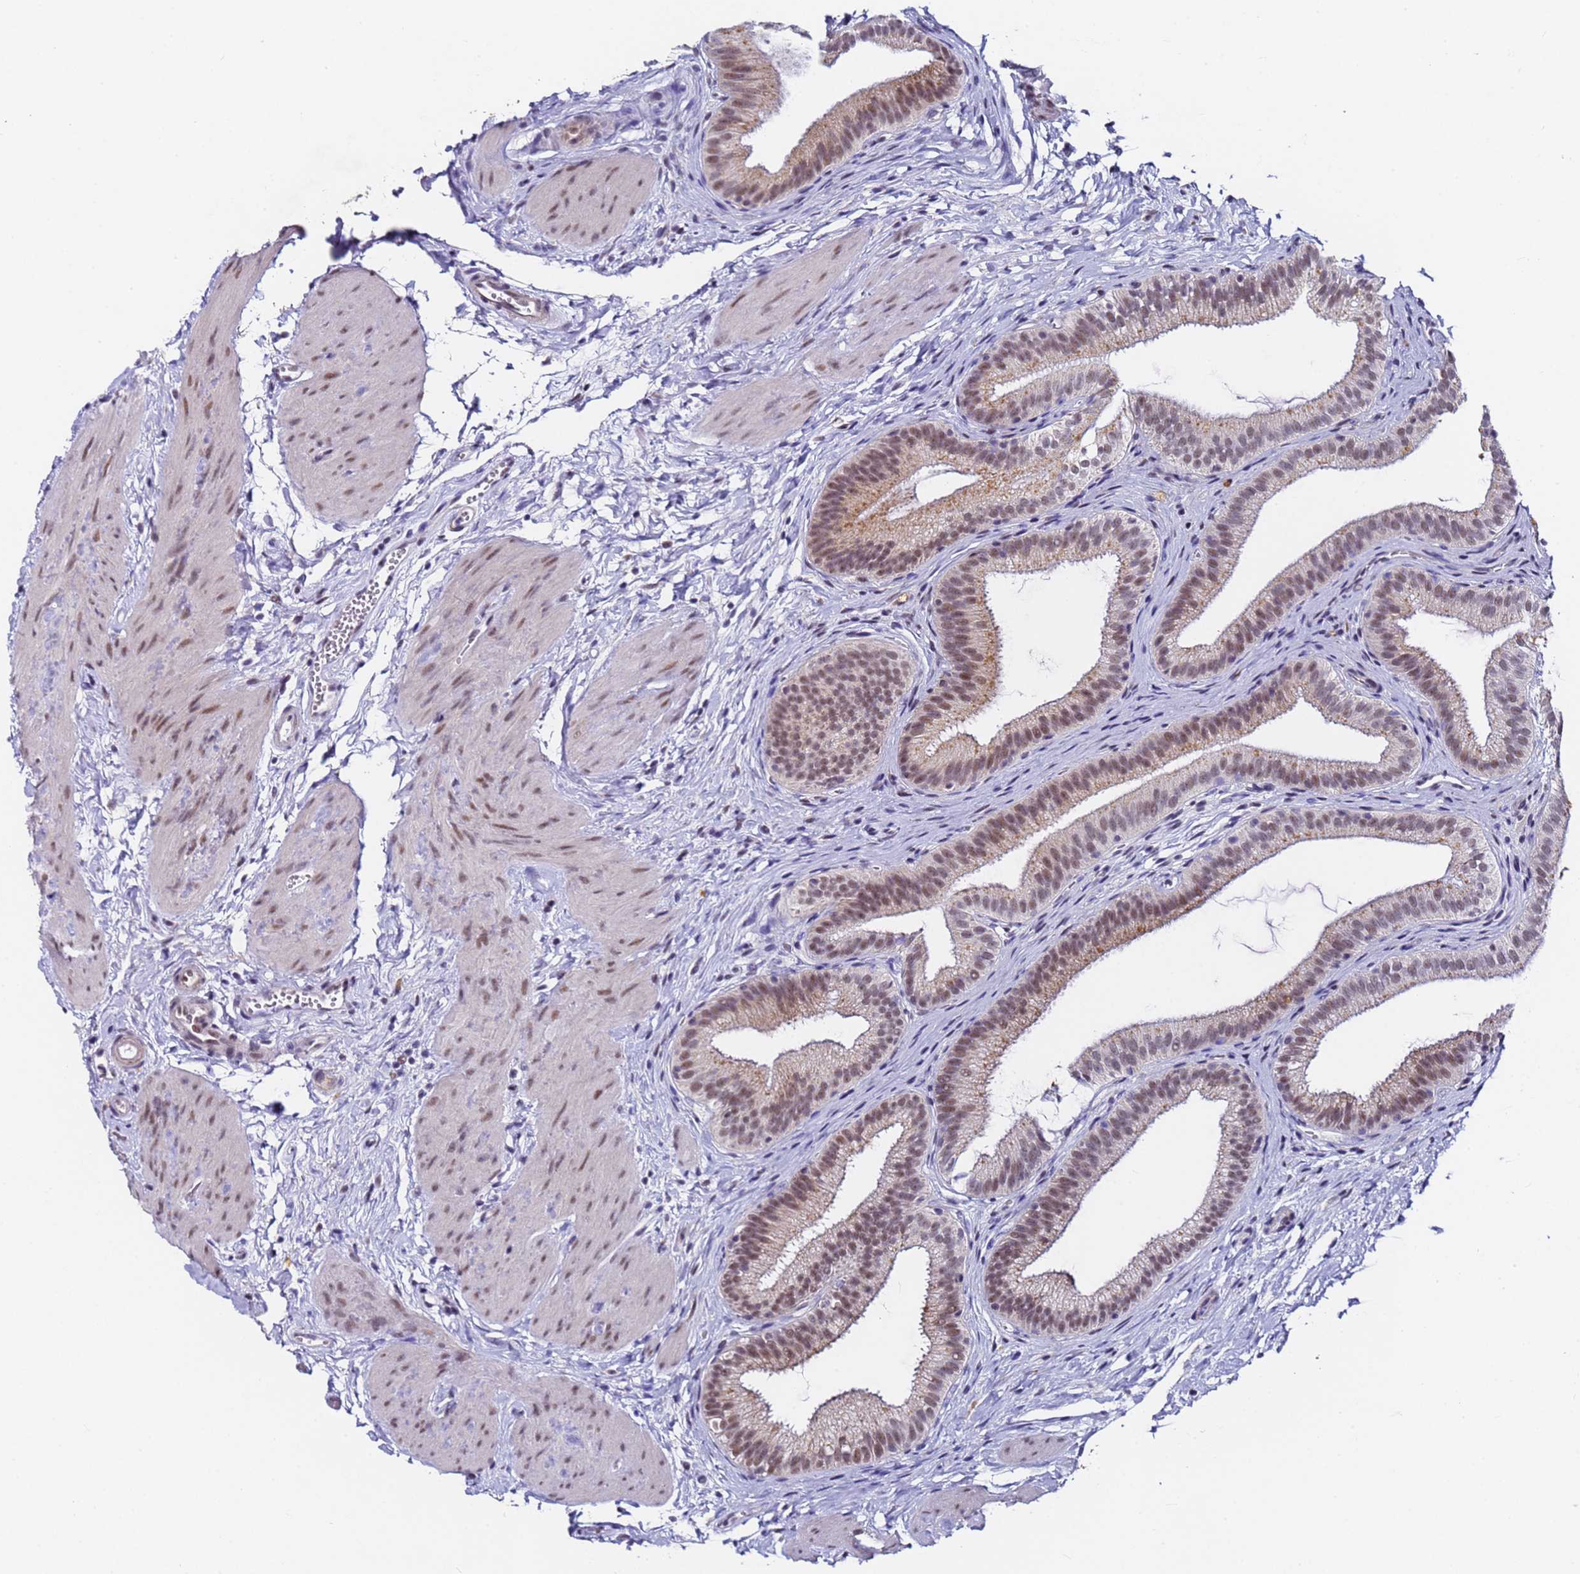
{"staining": {"intensity": "moderate", "quantity": ">75%", "location": "cytoplasmic/membranous,nuclear"}, "tissue": "gallbladder", "cell_type": "Glandular cells", "image_type": "normal", "snomed": [{"axis": "morphology", "description": "Normal tissue, NOS"}, {"axis": "topography", "description": "Gallbladder"}], "caption": "An immunohistochemistry photomicrograph of normal tissue is shown. Protein staining in brown shows moderate cytoplasmic/membranous,nuclear positivity in gallbladder within glandular cells.", "gene": "FNBP4", "patient": {"sex": "female", "age": 54}}